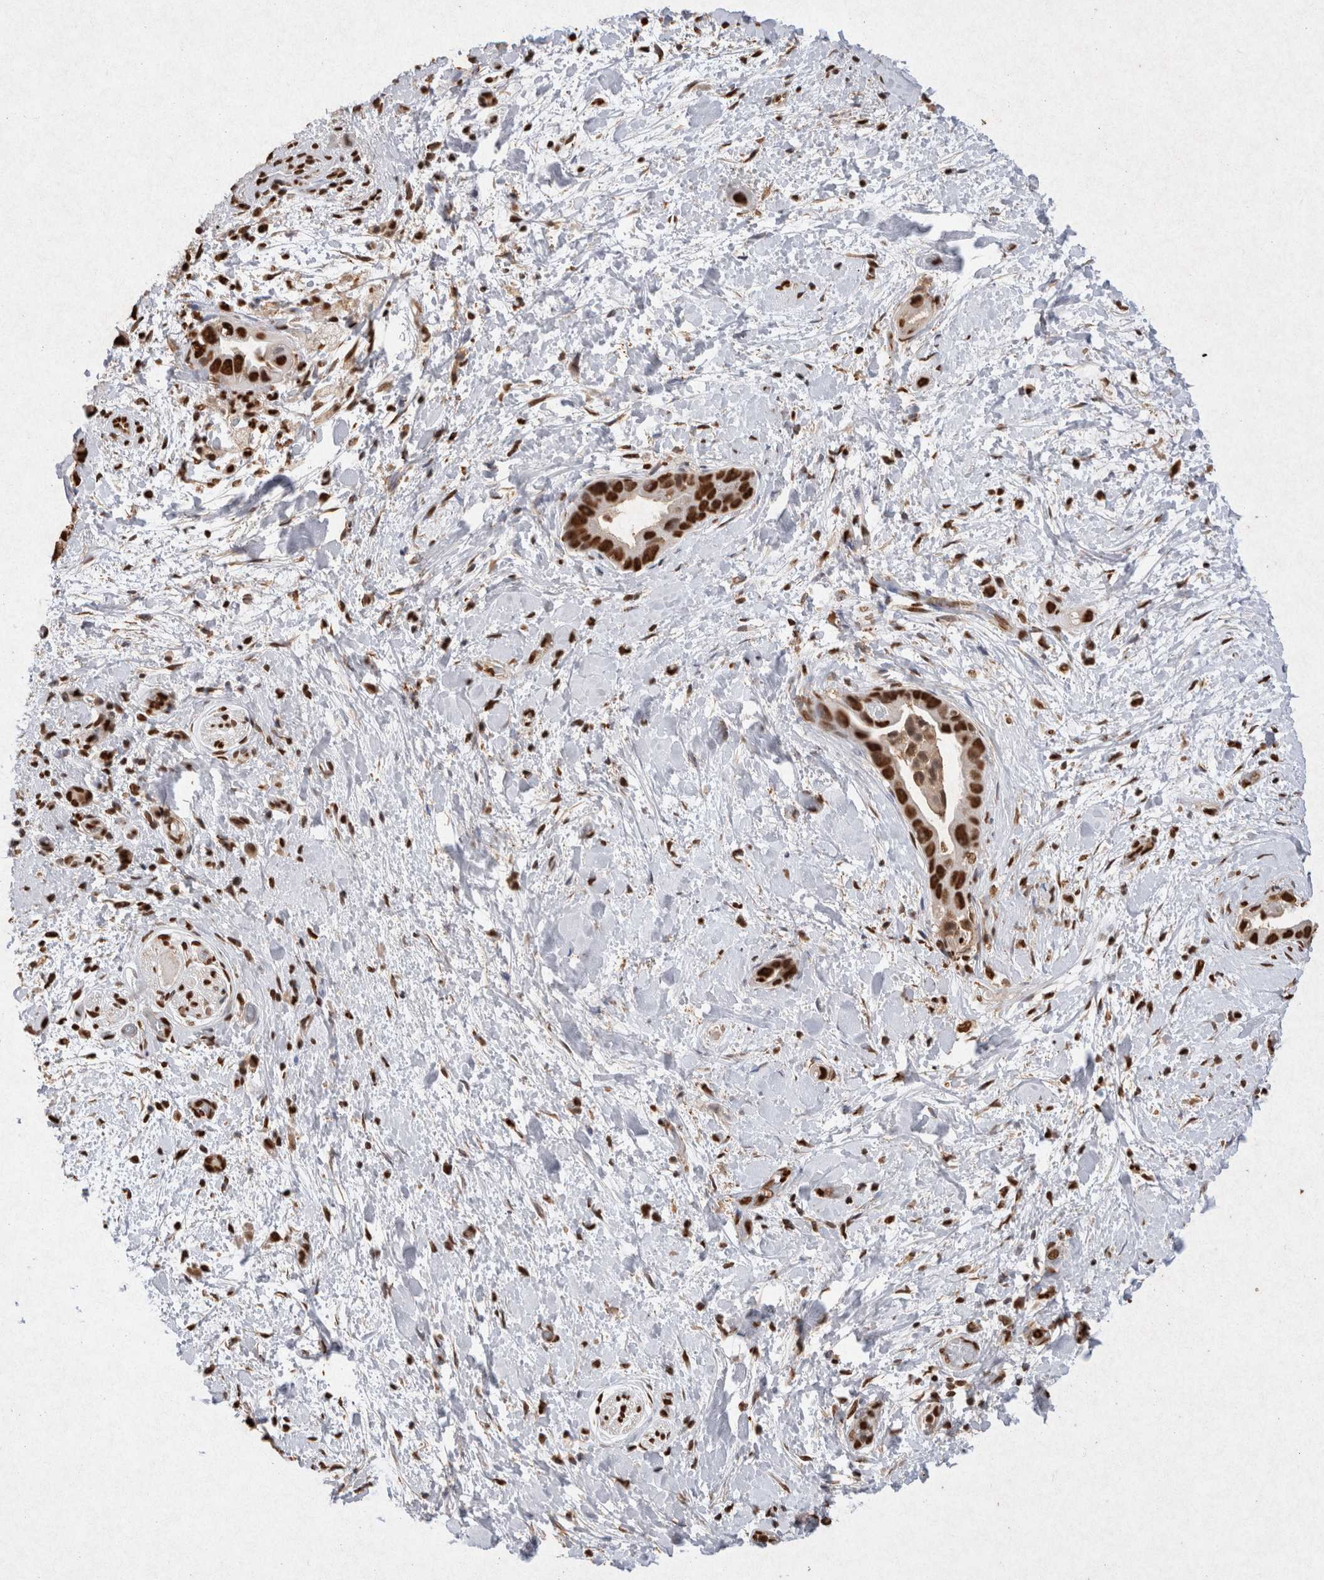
{"staining": {"intensity": "strong", "quantity": ">75%", "location": "nuclear"}, "tissue": "pancreatic cancer", "cell_type": "Tumor cells", "image_type": "cancer", "snomed": [{"axis": "morphology", "description": "Adenocarcinoma, NOS"}, {"axis": "topography", "description": "Pancreas"}], "caption": "An image of human pancreatic cancer stained for a protein exhibits strong nuclear brown staining in tumor cells.", "gene": "HDGF", "patient": {"sex": "male", "age": 55}}